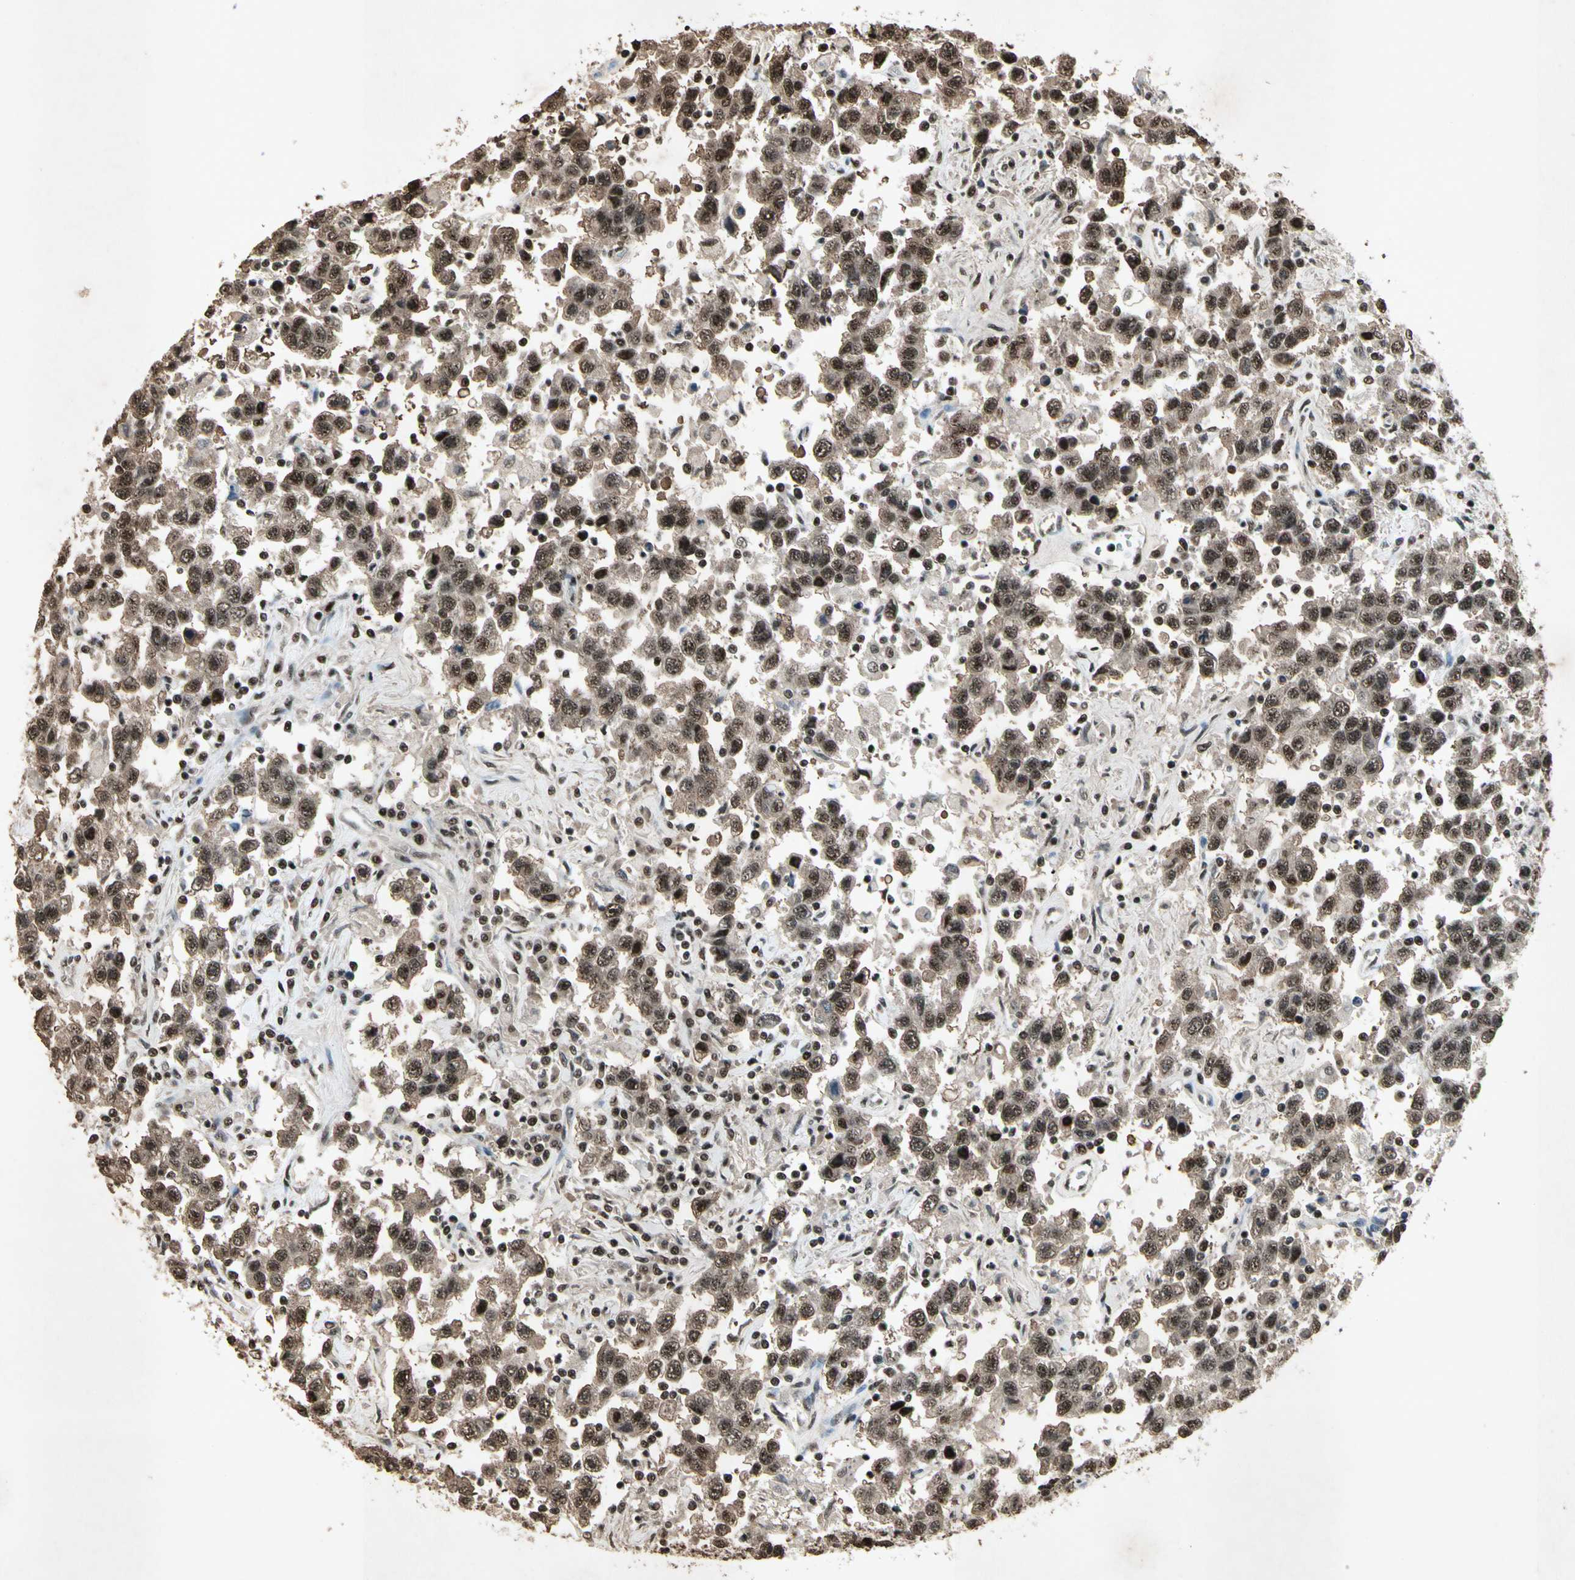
{"staining": {"intensity": "strong", "quantity": ">75%", "location": "cytoplasmic/membranous,nuclear"}, "tissue": "testis cancer", "cell_type": "Tumor cells", "image_type": "cancer", "snomed": [{"axis": "morphology", "description": "Seminoma, NOS"}, {"axis": "topography", "description": "Testis"}], "caption": "Testis cancer (seminoma) stained with immunohistochemistry displays strong cytoplasmic/membranous and nuclear expression in about >75% of tumor cells.", "gene": "TBX2", "patient": {"sex": "male", "age": 41}}